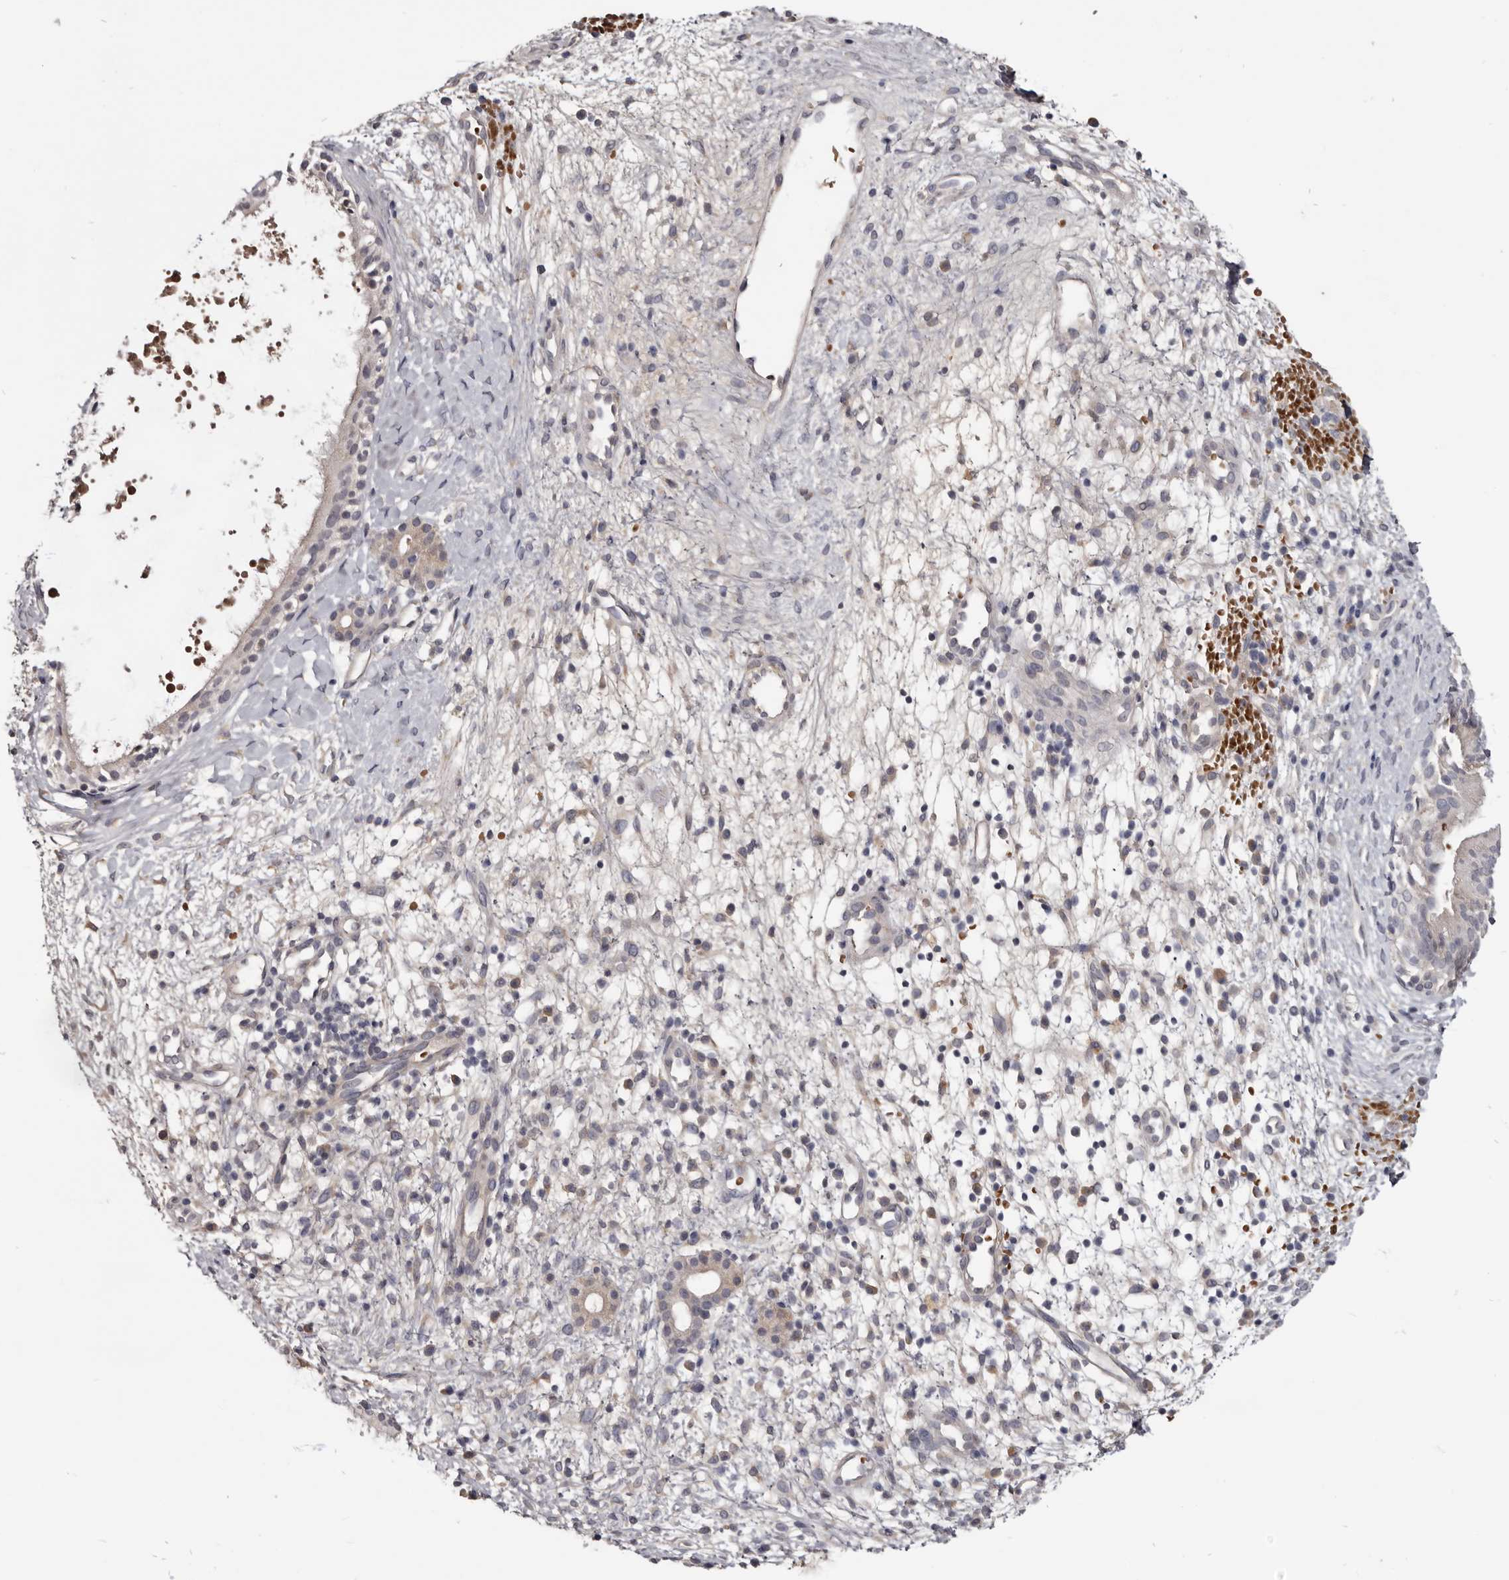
{"staining": {"intensity": "negative", "quantity": "none", "location": "none"}, "tissue": "nasopharynx", "cell_type": "Respiratory epithelial cells", "image_type": "normal", "snomed": [{"axis": "morphology", "description": "Normal tissue, NOS"}, {"axis": "topography", "description": "Nasopharynx"}], "caption": "A high-resolution micrograph shows IHC staining of benign nasopharynx, which reveals no significant staining in respiratory epithelial cells.", "gene": "NENF", "patient": {"sex": "male", "age": 22}}